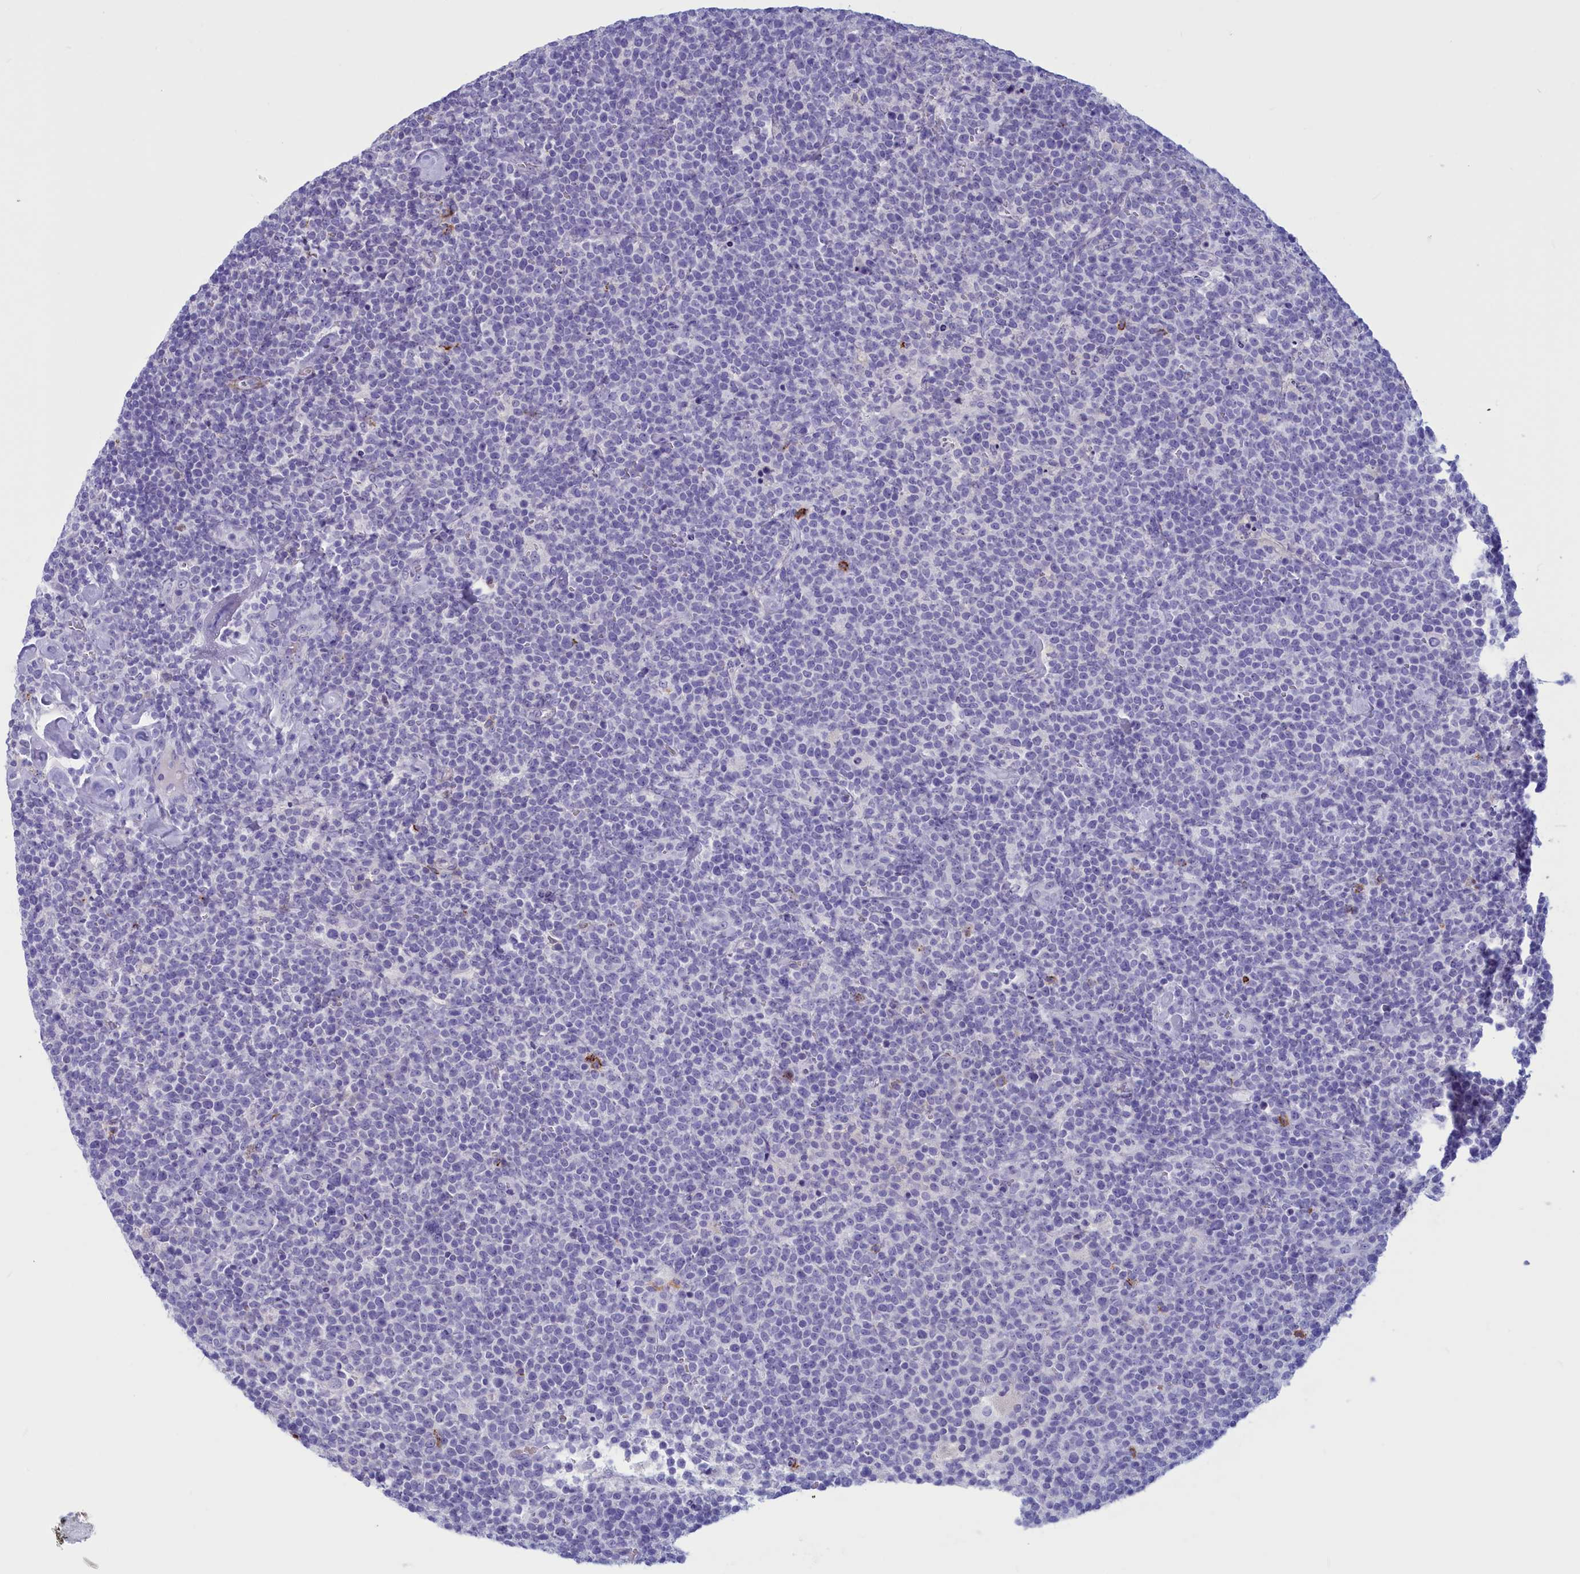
{"staining": {"intensity": "negative", "quantity": "none", "location": "none"}, "tissue": "lymphoma", "cell_type": "Tumor cells", "image_type": "cancer", "snomed": [{"axis": "morphology", "description": "Malignant lymphoma, non-Hodgkin's type, High grade"}, {"axis": "topography", "description": "Lymph node"}], "caption": "Histopathology image shows no protein positivity in tumor cells of high-grade malignant lymphoma, non-Hodgkin's type tissue.", "gene": "GAPDHS", "patient": {"sex": "male", "age": 61}}